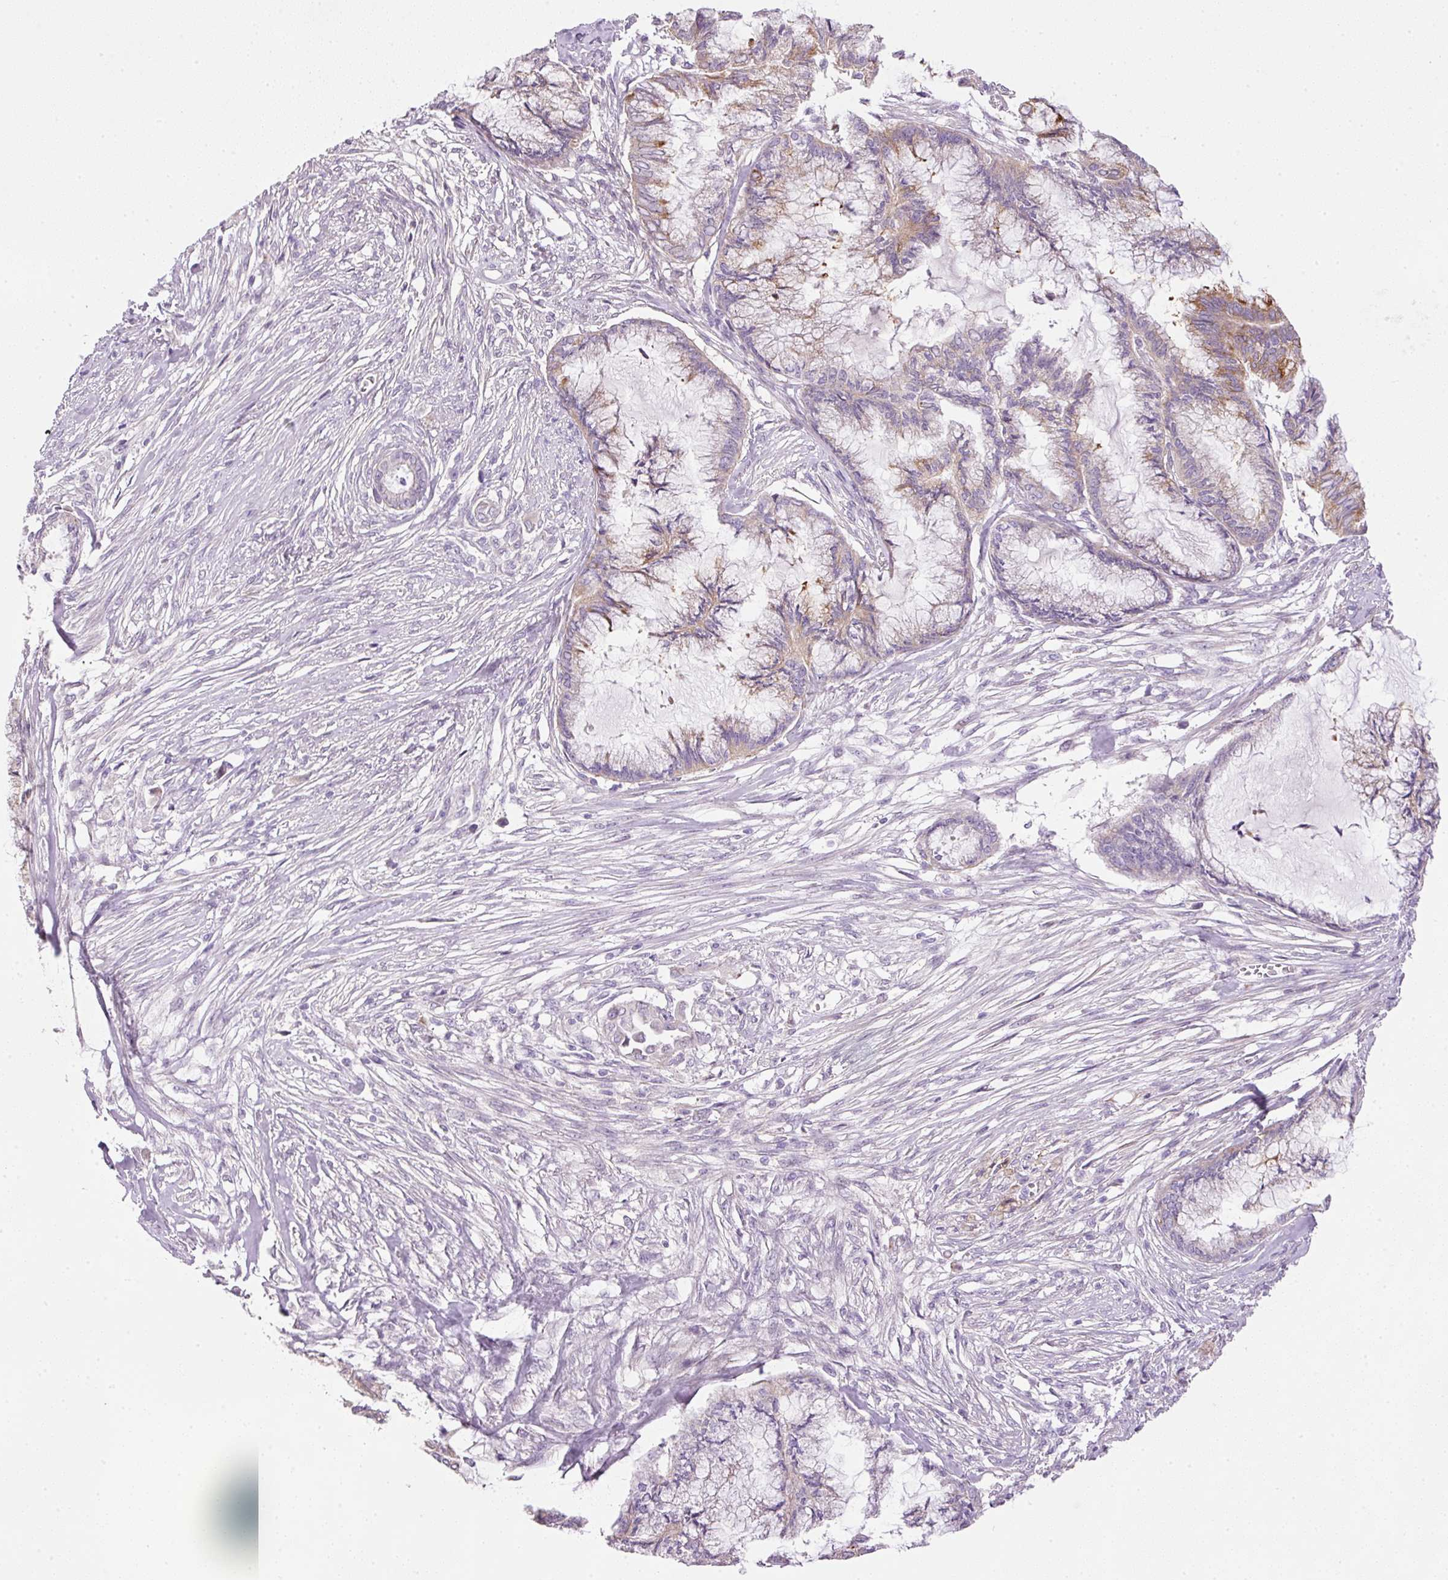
{"staining": {"intensity": "moderate", "quantity": "25%-75%", "location": "cytoplasmic/membranous"}, "tissue": "endometrial cancer", "cell_type": "Tumor cells", "image_type": "cancer", "snomed": [{"axis": "morphology", "description": "Adenocarcinoma, NOS"}, {"axis": "topography", "description": "Endometrium"}], "caption": "This image exhibits immunohistochemistry (IHC) staining of endometrial cancer (adenocarcinoma), with medium moderate cytoplasmic/membranous positivity in about 25%-75% of tumor cells.", "gene": "KPNA5", "patient": {"sex": "female", "age": 86}}